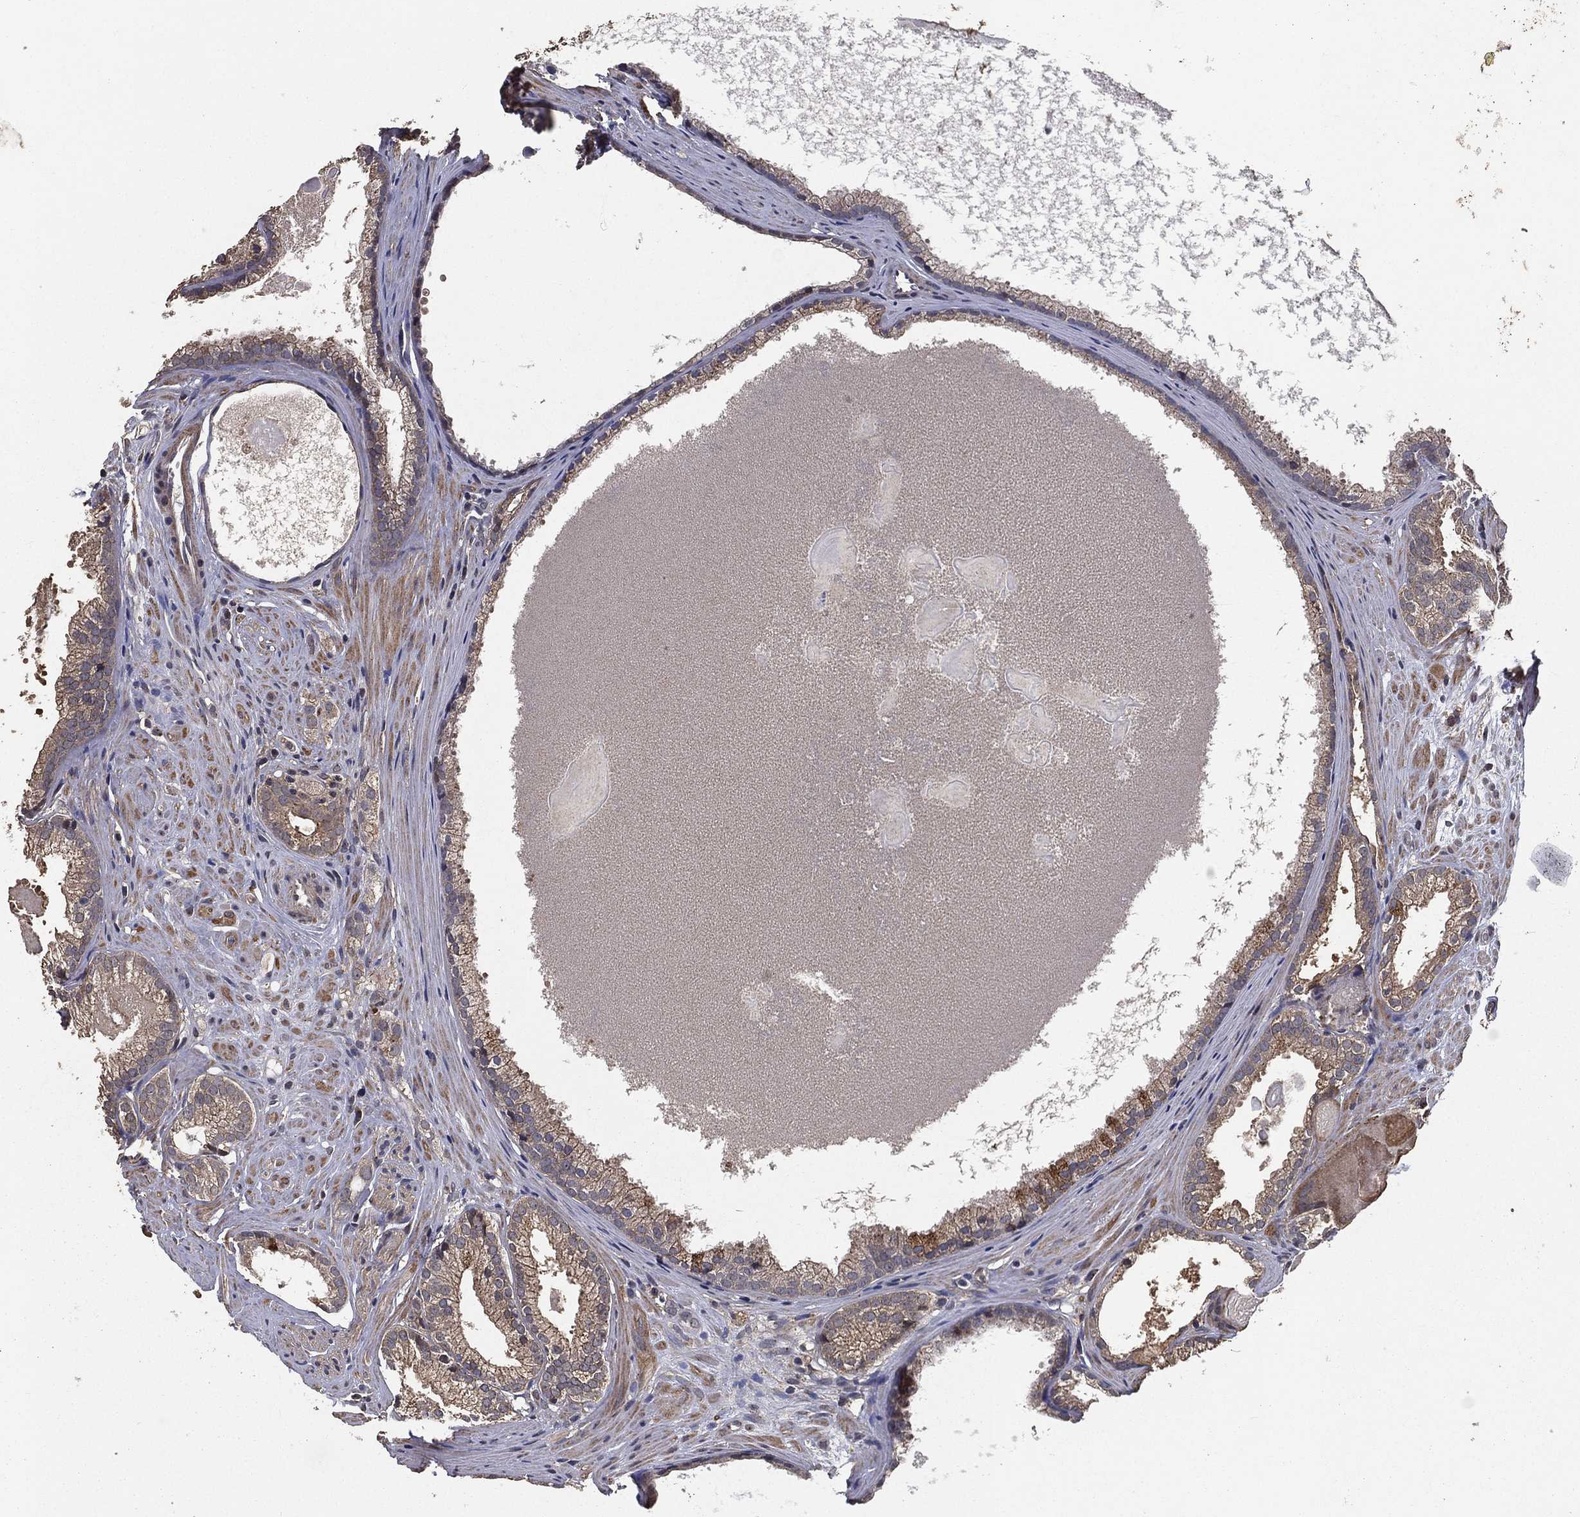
{"staining": {"intensity": "weak", "quantity": "<25%", "location": "cytoplasmic/membranous"}, "tissue": "prostate cancer", "cell_type": "Tumor cells", "image_type": "cancer", "snomed": [{"axis": "morphology", "description": "Adenocarcinoma, High grade"}, {"axis": "topography", "description": "Prostate and seminal vesicle, NOS"}], "caption": "A histopathology image of human adenocarcinoma (high-grade) (prostate) is negative for staining in tumor cells. The staining is performed using DAB (3,3'-diaminobenzidine) brown chromogen with nuclei counter-stained in using hematoxylin.", "gene": "PCNT", "patient": {"sex": "male", "age": 62}}